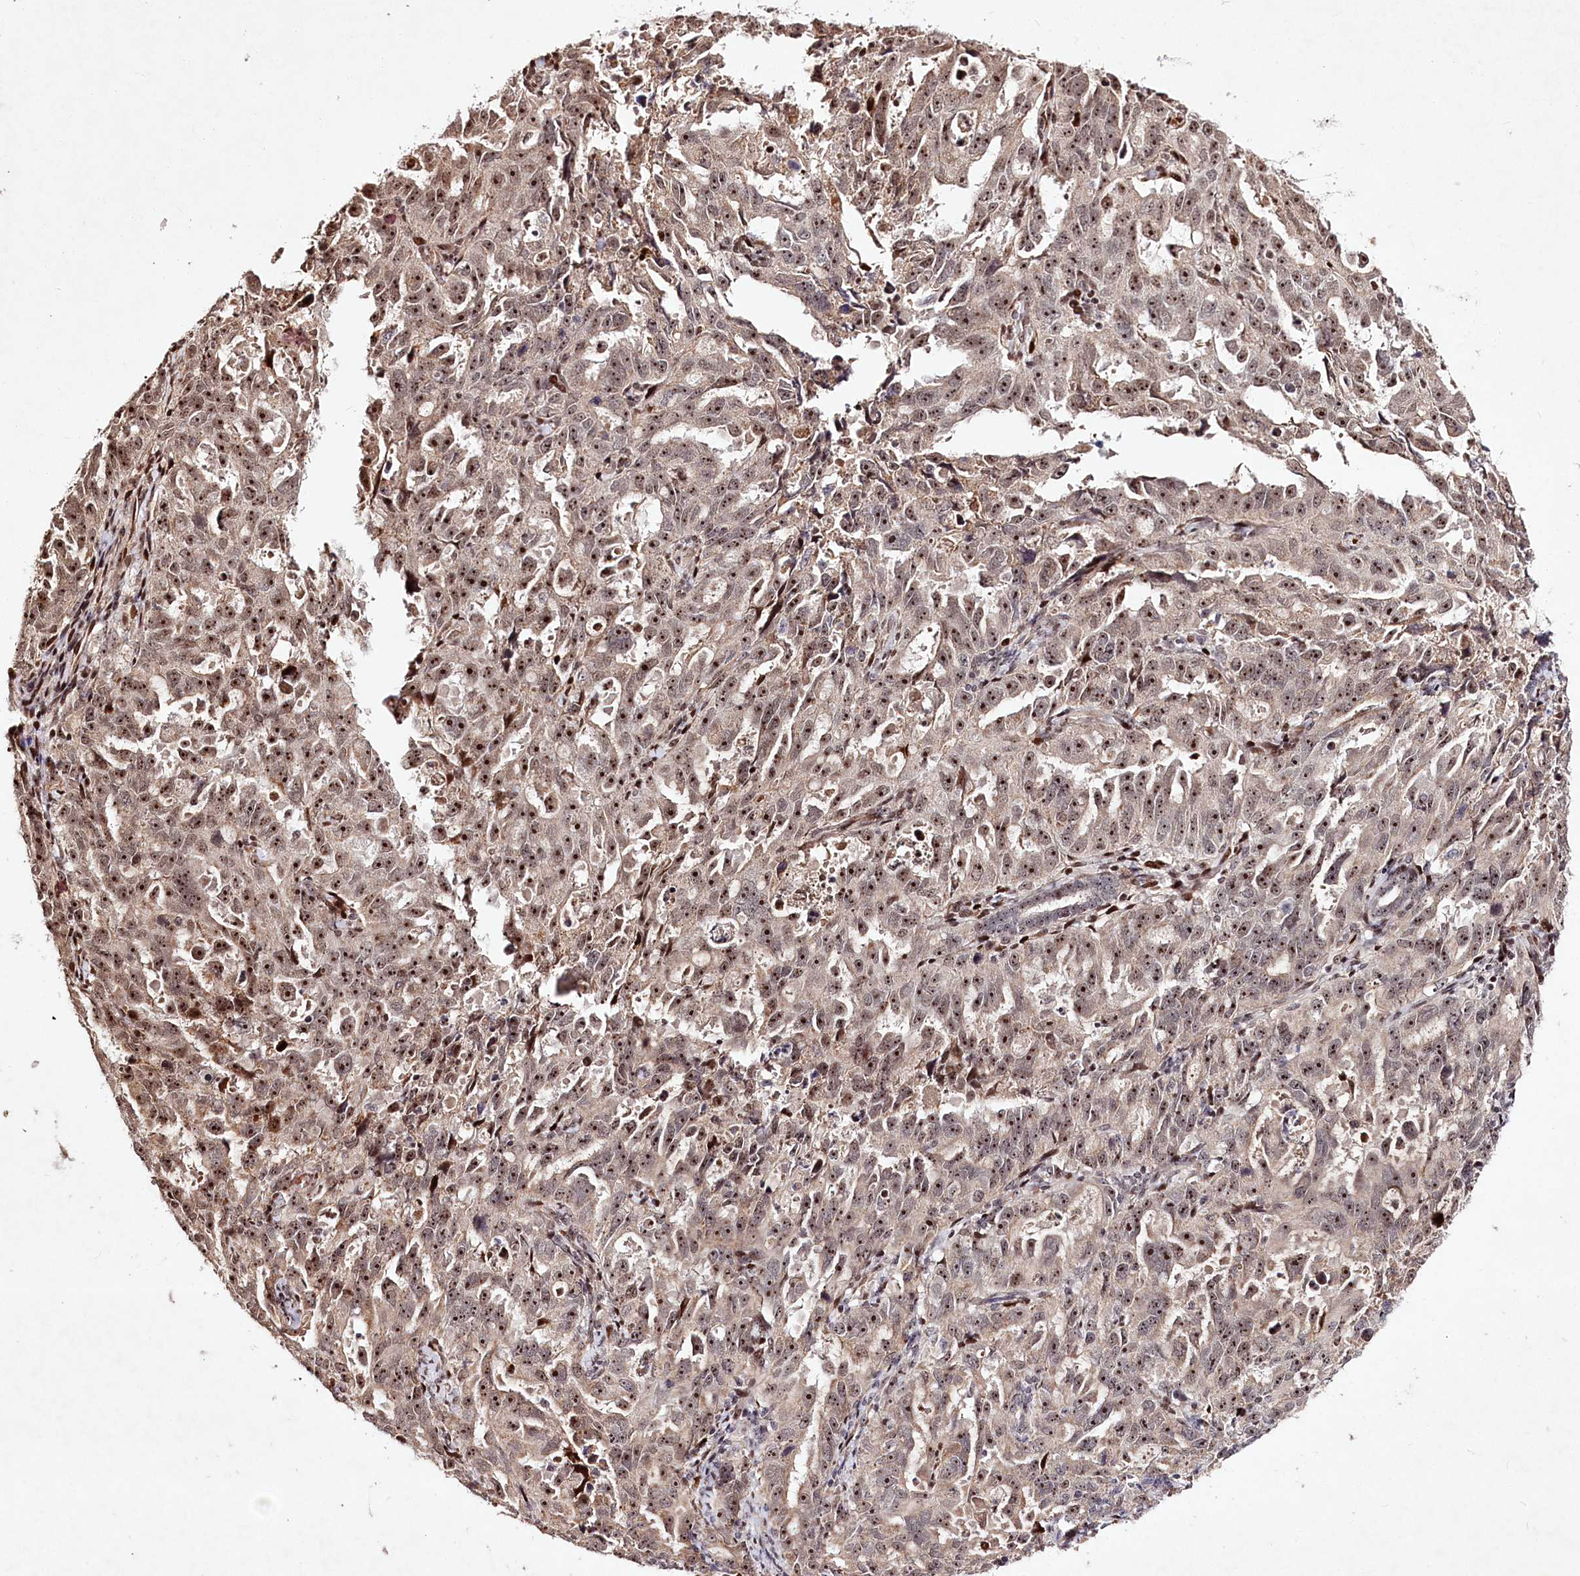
{"staining": {"intensity": "moderate", "quantity": ">75%", "location": "cytoplasmic/membranous,nuclear"}, "tissue": "endometrial cancer", "cell_type": "Tumor cells", "image_type": "cancer", "snomed": [{"axis": "morphology", "description": "Adenocarcinoma, NOS"}, {"axis": "topography", "description": "Endometrium"}], "caption": "Immunohistochemistry (IHC) micrograph of neoplastic tissue: endometrial cancer (adenocarcinoma) stained using immunohistochemistry shows medium levels of moderate protein expression localized specifically in the cytoplasmic/membranous and nuclear of tumor cells, appearing as a cytoplasmic/membranous and nuclear brown color.", "gene": "DMP1", "patient": {"sex": "female", "age": 65}}